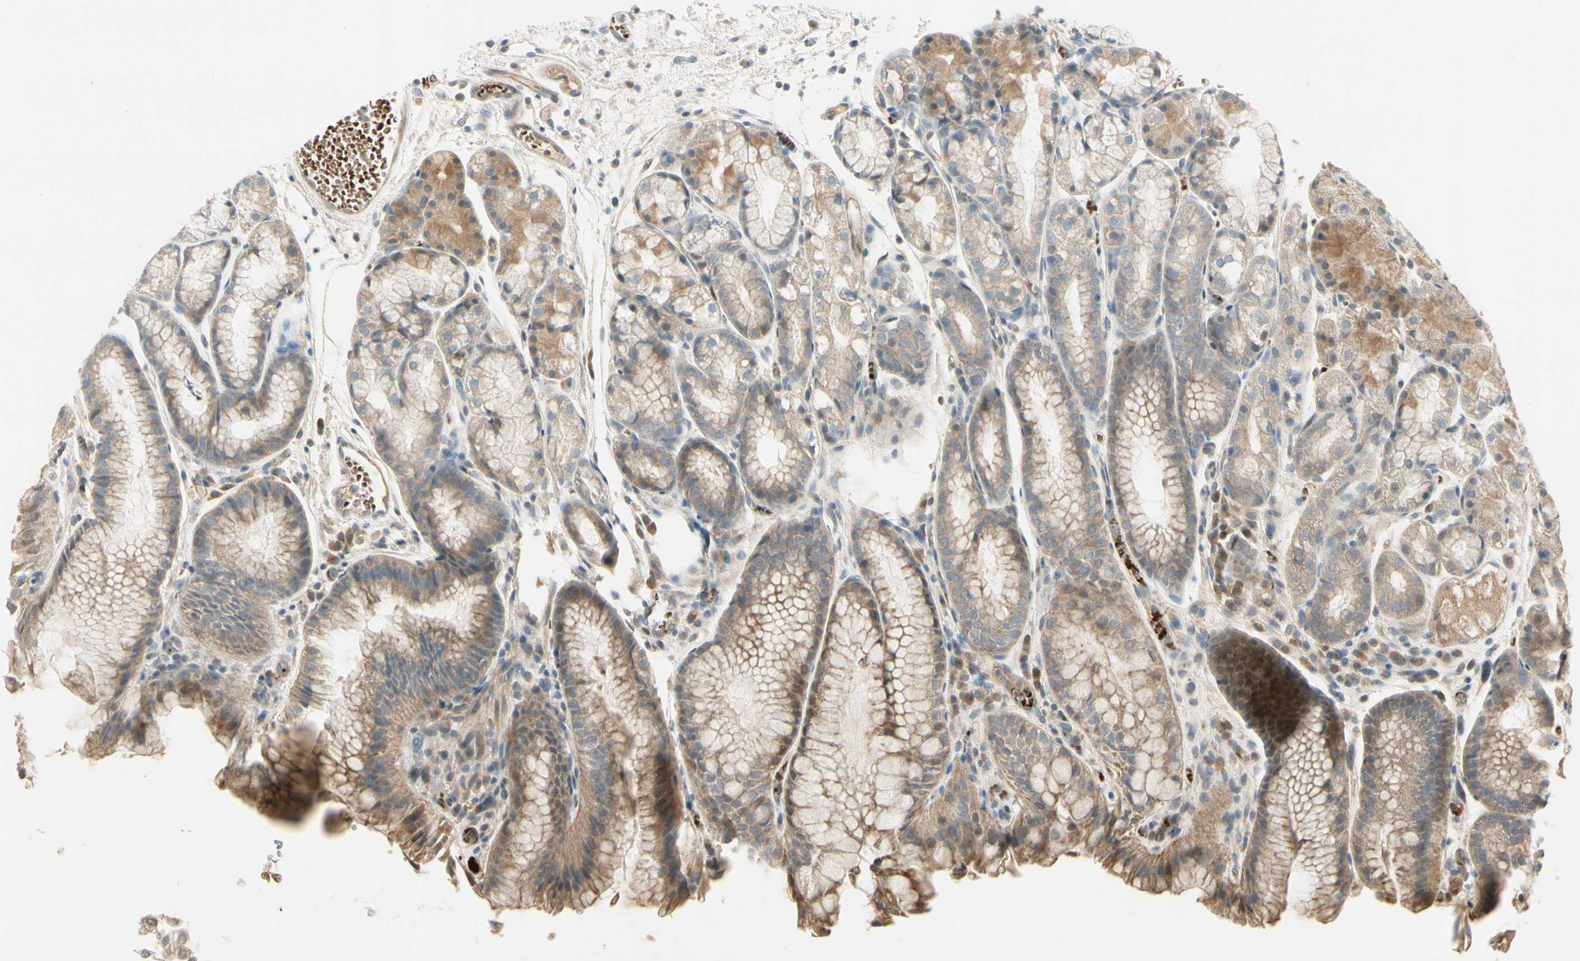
{"staining": {"intensity": "moderate", "quantity": ">75%", "location": "cytoplasmic/membranous"}, "tissue": "stomach", "cell_type": "Glandular cells", "image_type": "normal", "snomed": [{"axis": "morphology", "description": "Normal tissue, NOS"}, {"axis": "topography", "description": "Stomach, upper"}], "caption": "Immunohistochemistry (IHC) of benign human stomach reveals medium levels of moderate cytoplasmic/membranous positivity in about >75% of glandular cells. The protein is shown in brown color, while the nuclei are stained blue.", "gene": "PPP3CB", "patient": {"sex": "male", "age": 72}}